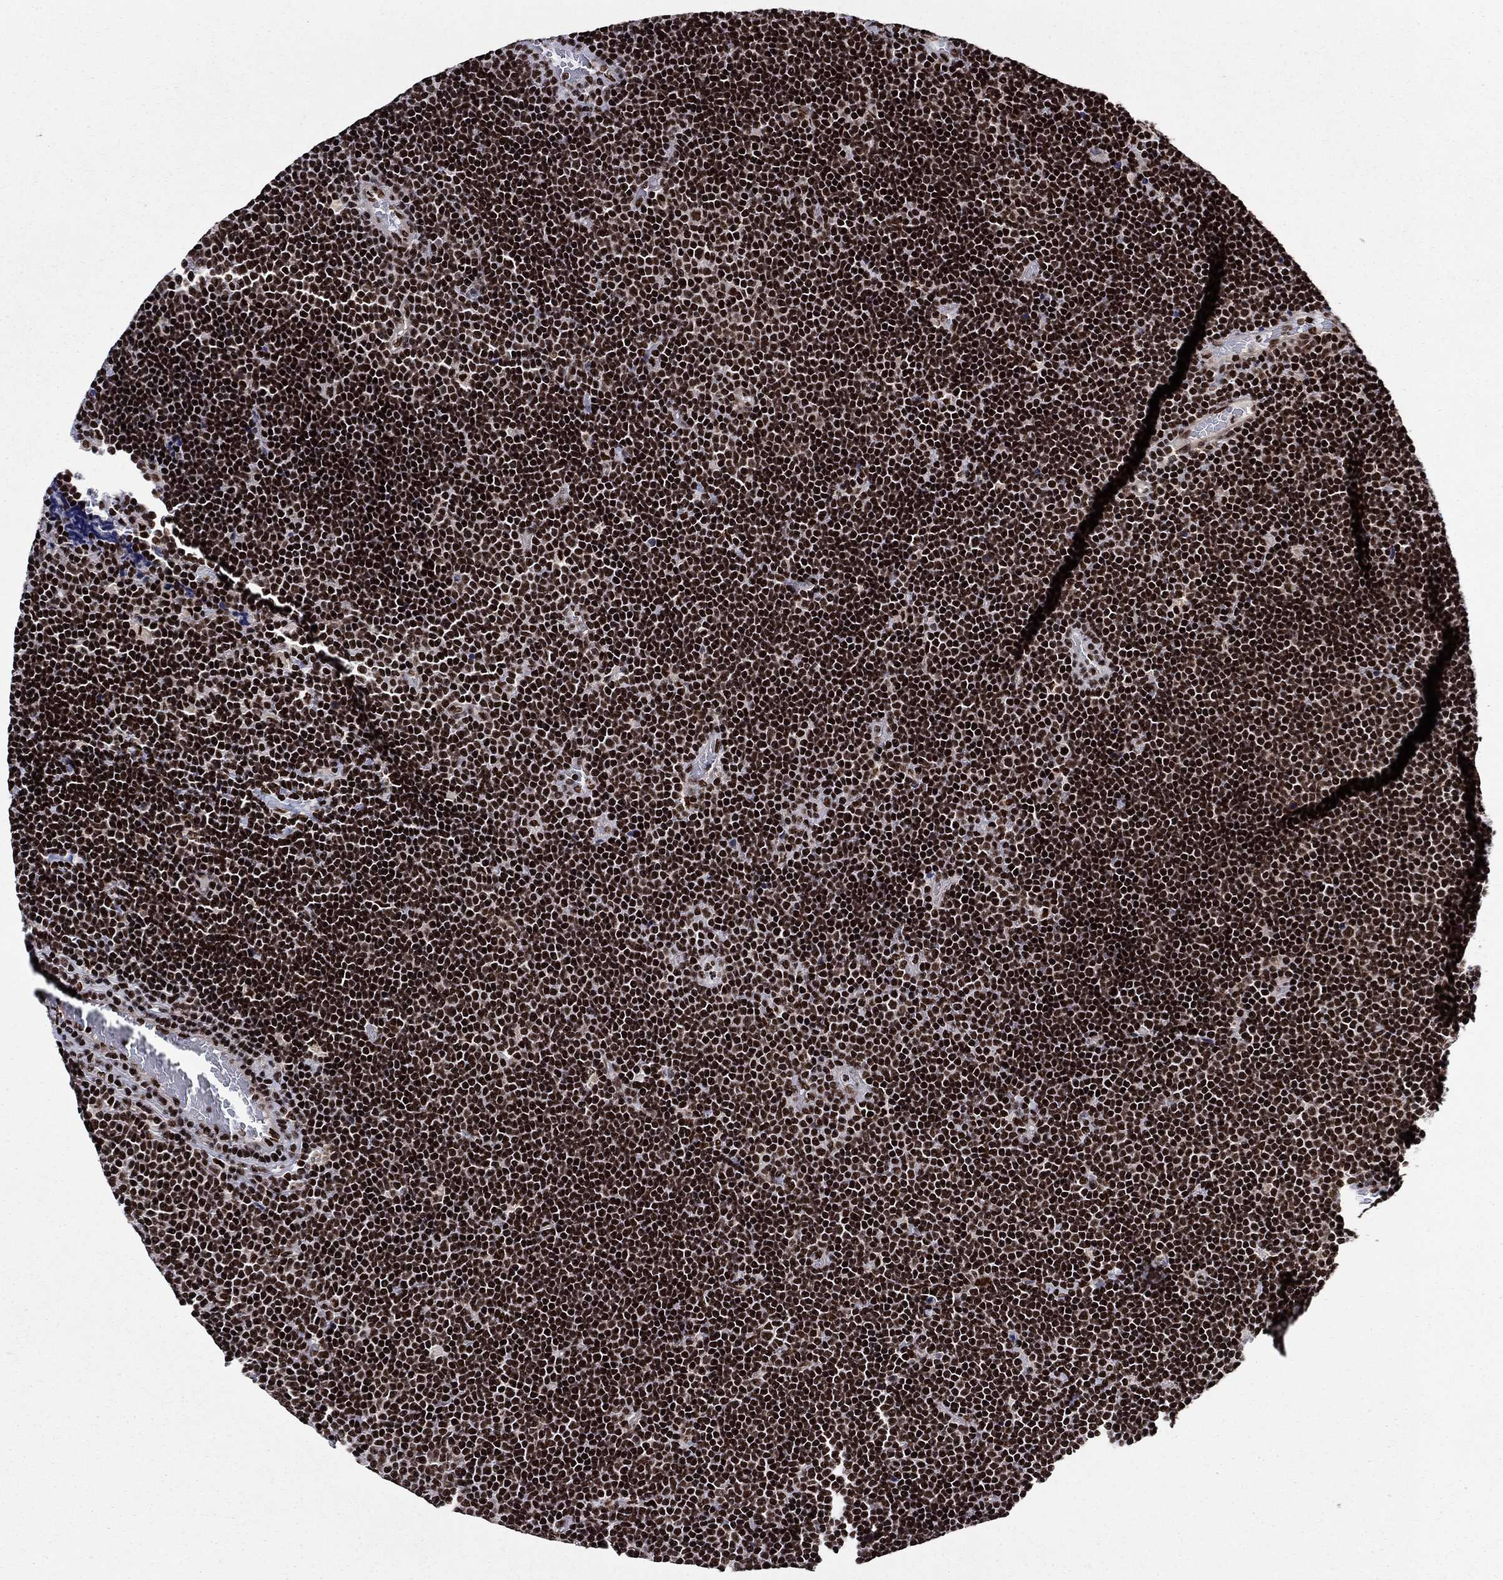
{"staining": {"intensity": "strong", "quantity": ">75%", "location": "nuclear"}, "tissue": "lymphoma", "cell_type": "Tumor cells", "image_type": "cancer", "snomed": [{"axis": "morphology", "description": "Malignant lymphoma, non-Hodgkin's type, Low grade"}, {"axis": "topography", "description": "Brain"}], "caption": "Human lymphoma stained for a protein (brown) shows strong nuclear positive positivity in about >75% of tumor cells.", "gene": "RPRD1B", "patient": {"sex": "female", "age": 66}}